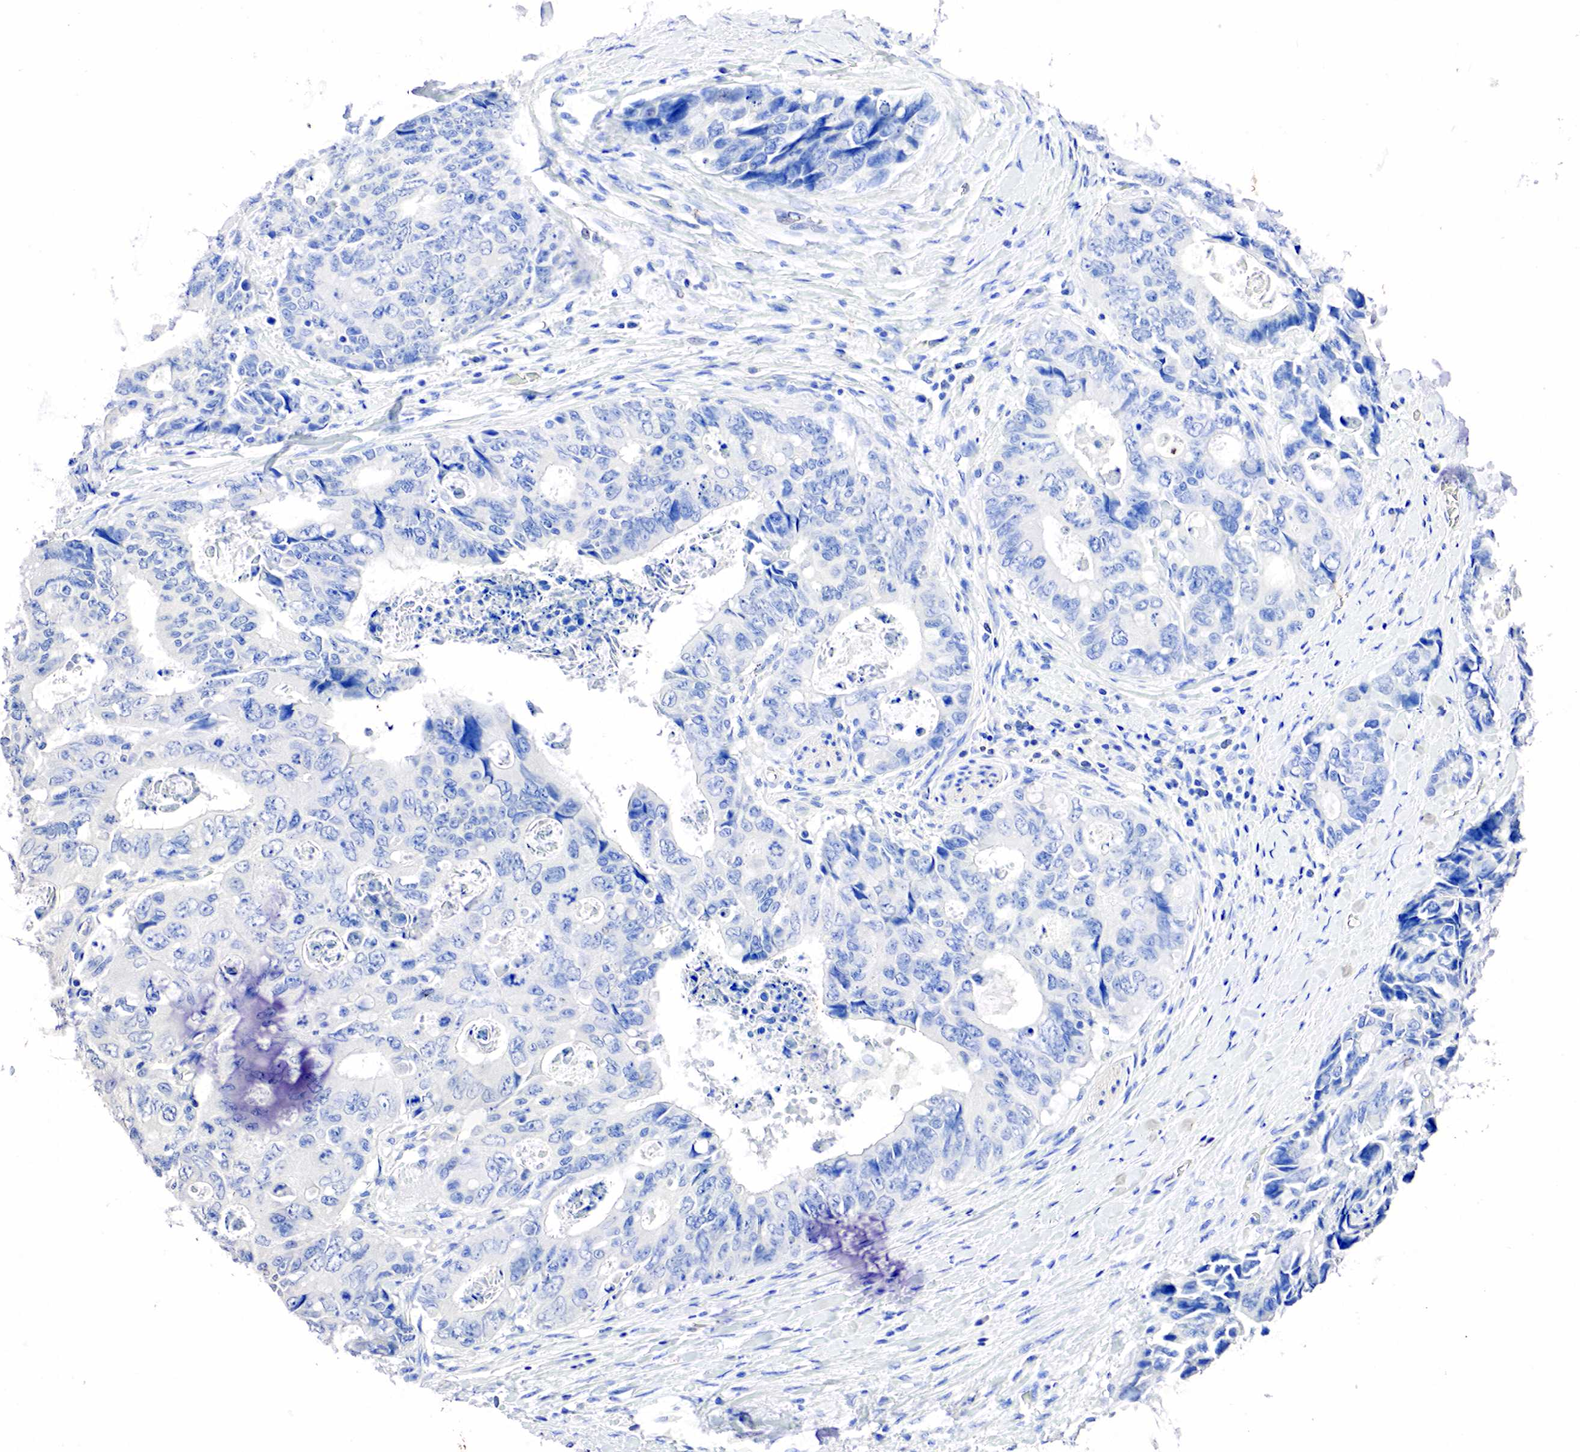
{"staining": {"intensity": "negative", "quantity": "none", "location": "none"}, "tissue": "colorectal cancer", "cell_type": "Tumor cells", "image_type": "cancer", "snomed": [{"axis": "morphology", "description": "Adenocarcinoma, NOS"}, {"axis": "topography", "description": "Rectum"}], "caption": "Human adenocarcinoma (colorectal) stained for a protein using immunohistochemistry (IHC) demonstrates no expression in tumor cells.", "gene": "SST", "patient": {"sex": "female", "age": 67}}